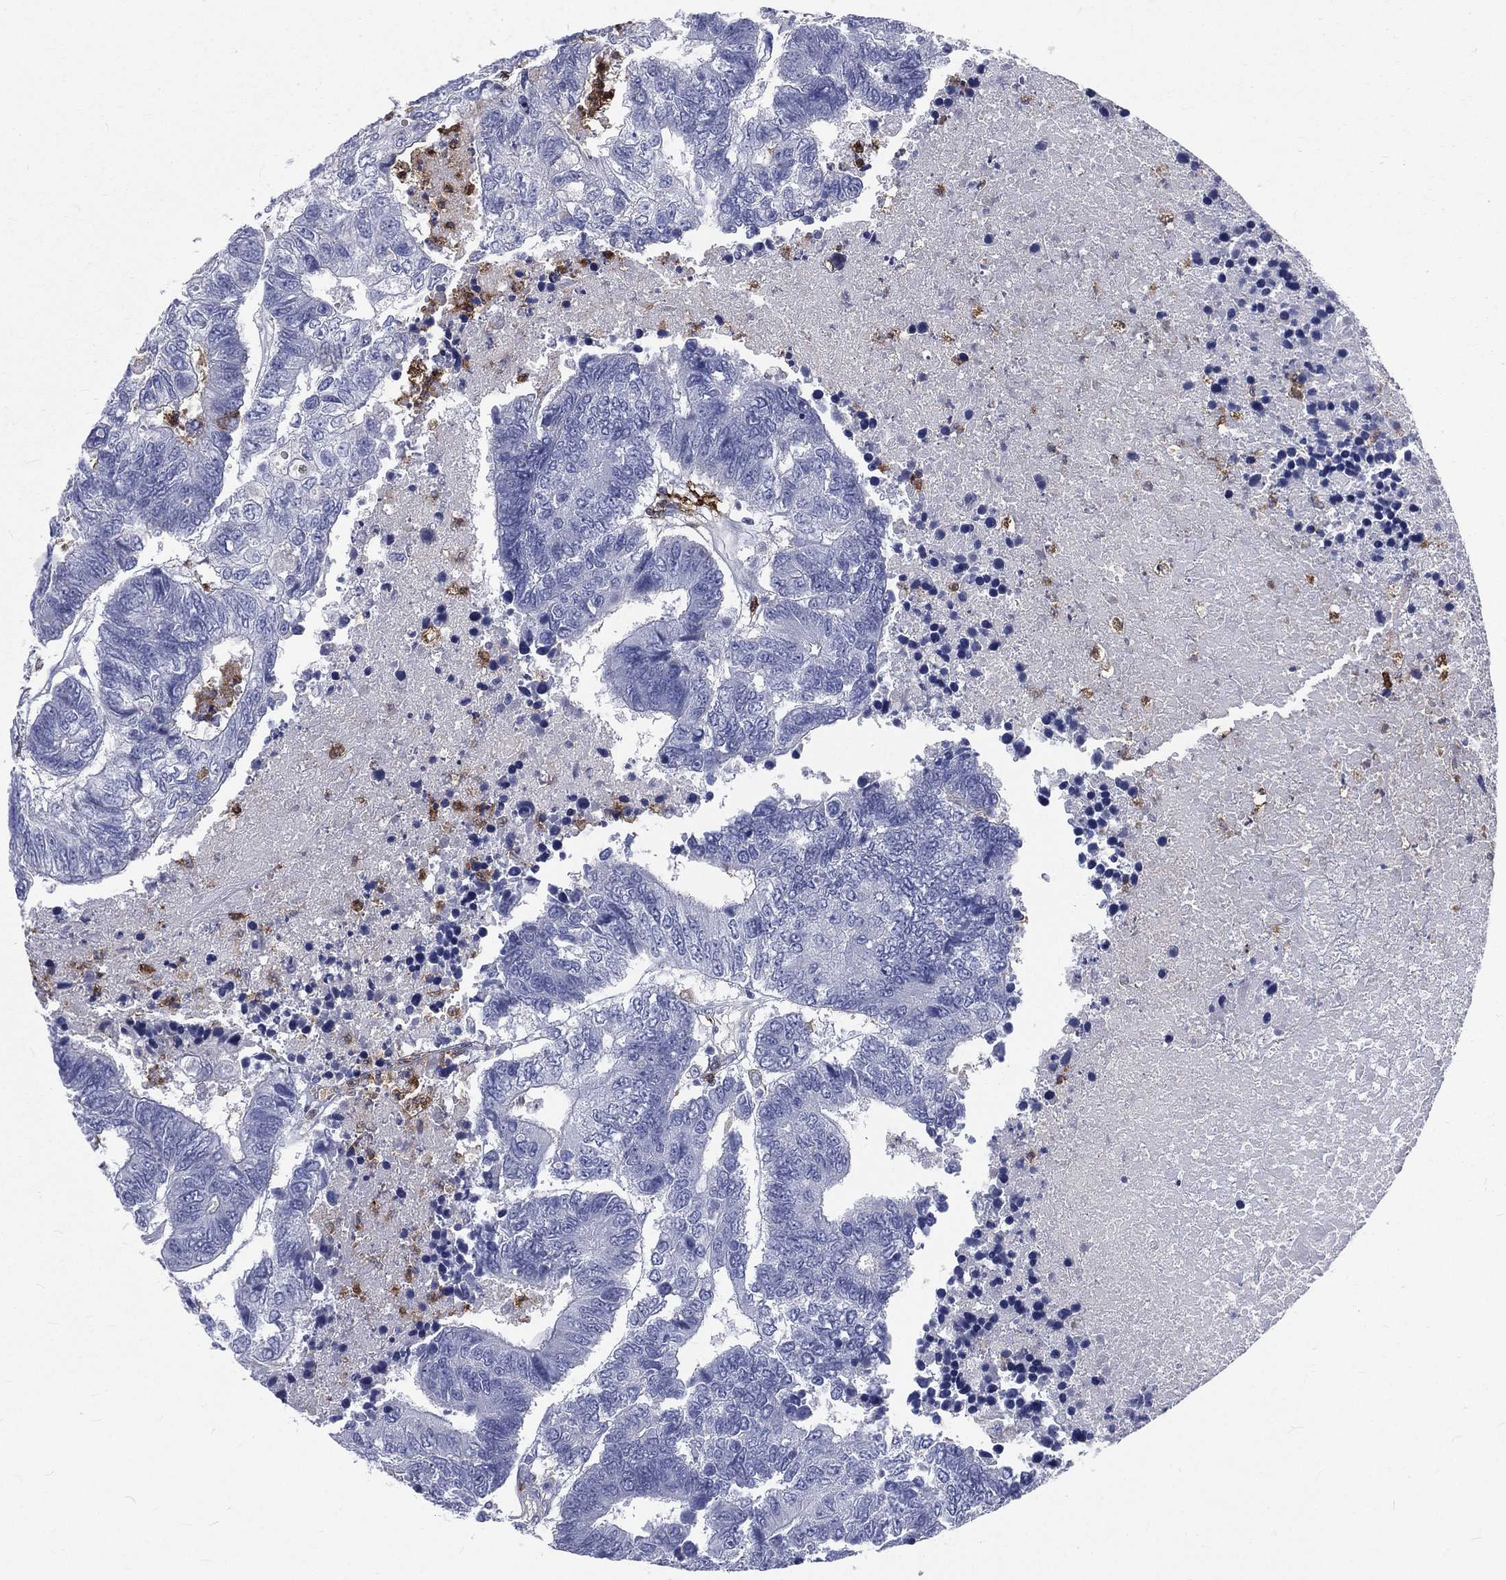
{"staining": {"intensity": "negative", "quantity": "none", "location": "none"}, "tissue": "colorectal cancer", "cell_type": "Tumor cells", "image_type": "cancer", "snomed": [{"axis": "morphology", "description": "Adenocarcinoma, NOS"}, {"axis": "topography", "description": "Colon"}], "caption": "Immunohistochemical staining of human colorectal cancer displays no significant positivity in tumor cells. Nuclei are stained in blue.", "gene": "BASP1", "patient": {"sex": "female", "age": 48}}